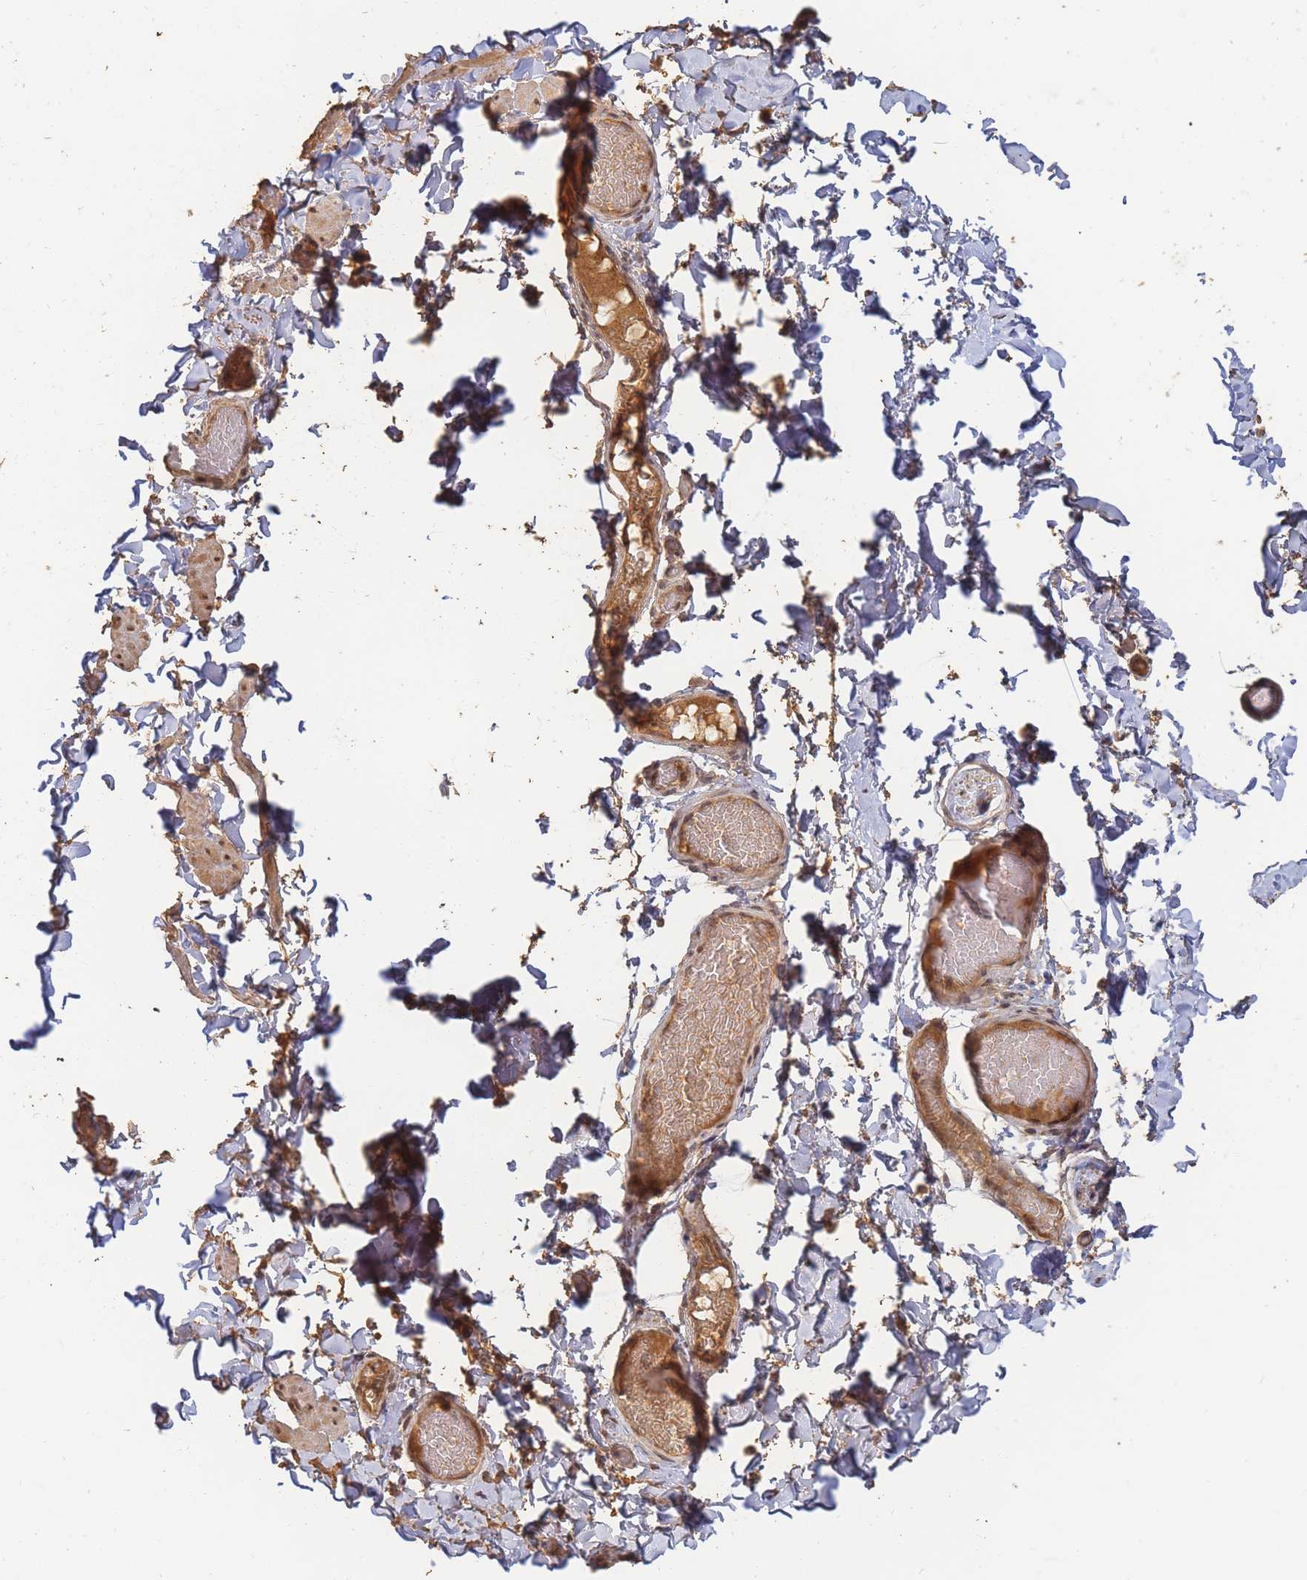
{"staining": {"intensity": "moderate", "quantity": "25%-75%", "location": "cytoplasmic/membranous"}, "tissue": "adipose tissue", "cell_type": "Adipocytes", "image_type": "normal", "snomed": [{"axis": "morphology", "description": "Normal tissue, NOS"}, {"axis": "topography", "description": "Adipose tissue"}, {"axis": "topography", "description": "Vascular tissue"}, {"axis": "topography", "description": "Peripheral nerve tissue"}], "caption": "High-magnification brightfield microscopy of unremarkable adipose tissue stained with DAB (3,3'-diaminobenzidine) (brown) and counterstained with hematoxylin (blue). adipocytes exhibit moderate cytoplasmic/membranous positivity is seen in about25%-75% of cells.", "gene": "ALKBH1", "patient": {"sex": "male", "age": 25}}